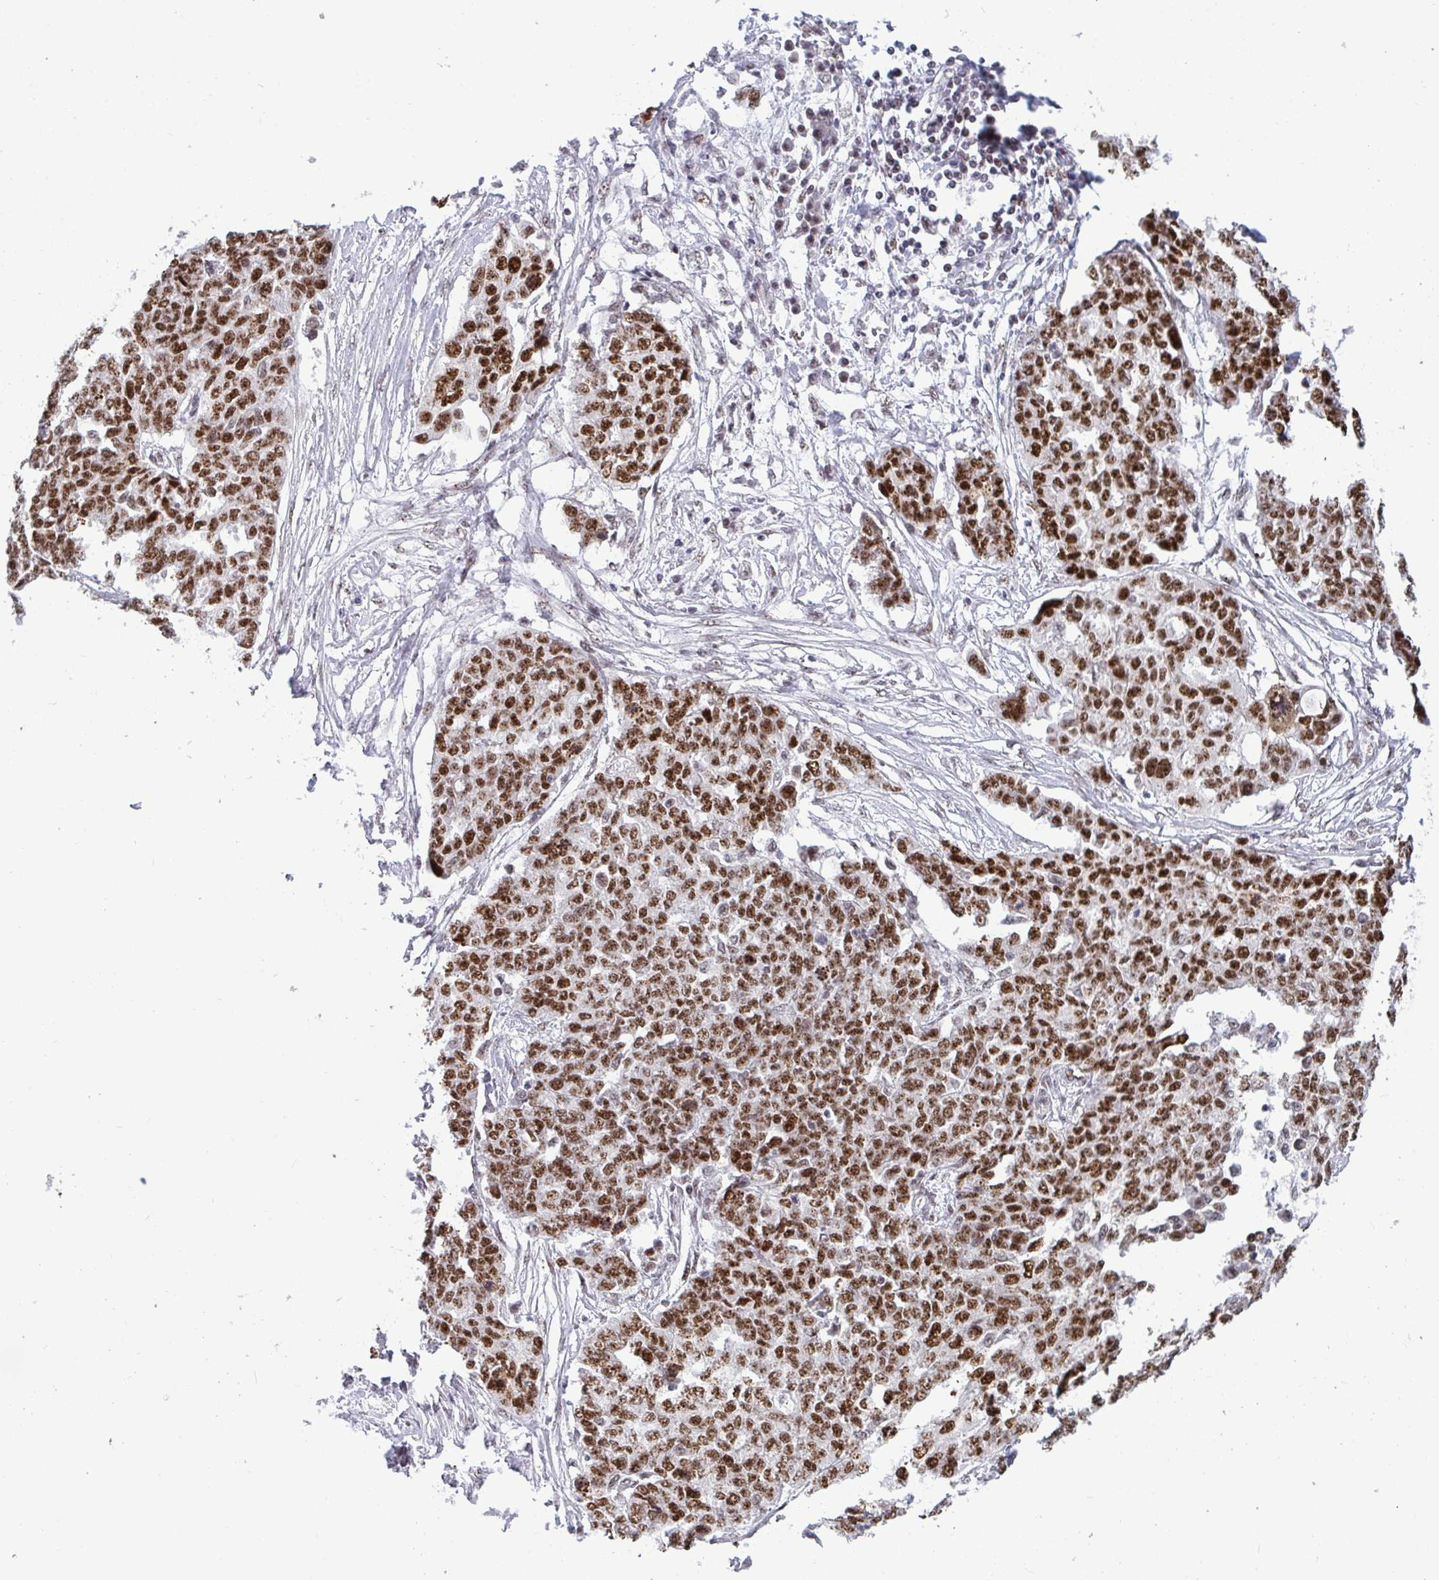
{"staining": {"intensity": "strong", "quantity": ">75%", "location": "nuclear"}, "tissue": "ovarian cancer", "cell_type": "Tumor cells", "image_type": "cancer", "snomed": [{"axis": "morphology", "description": "Cystadenocarcinoma, serous, NOS"}, {"axis": "topography", "description": "Soft tissue"}, {"axis": "topography", "description": "Ovary"}], "caption": "Ovarian serous cystadenocarcinoma stained with a protein marker demonstrates strong staining in tumor cells.", "gene": "WBP11", "patient": {"sex": "female", "age": 57}}